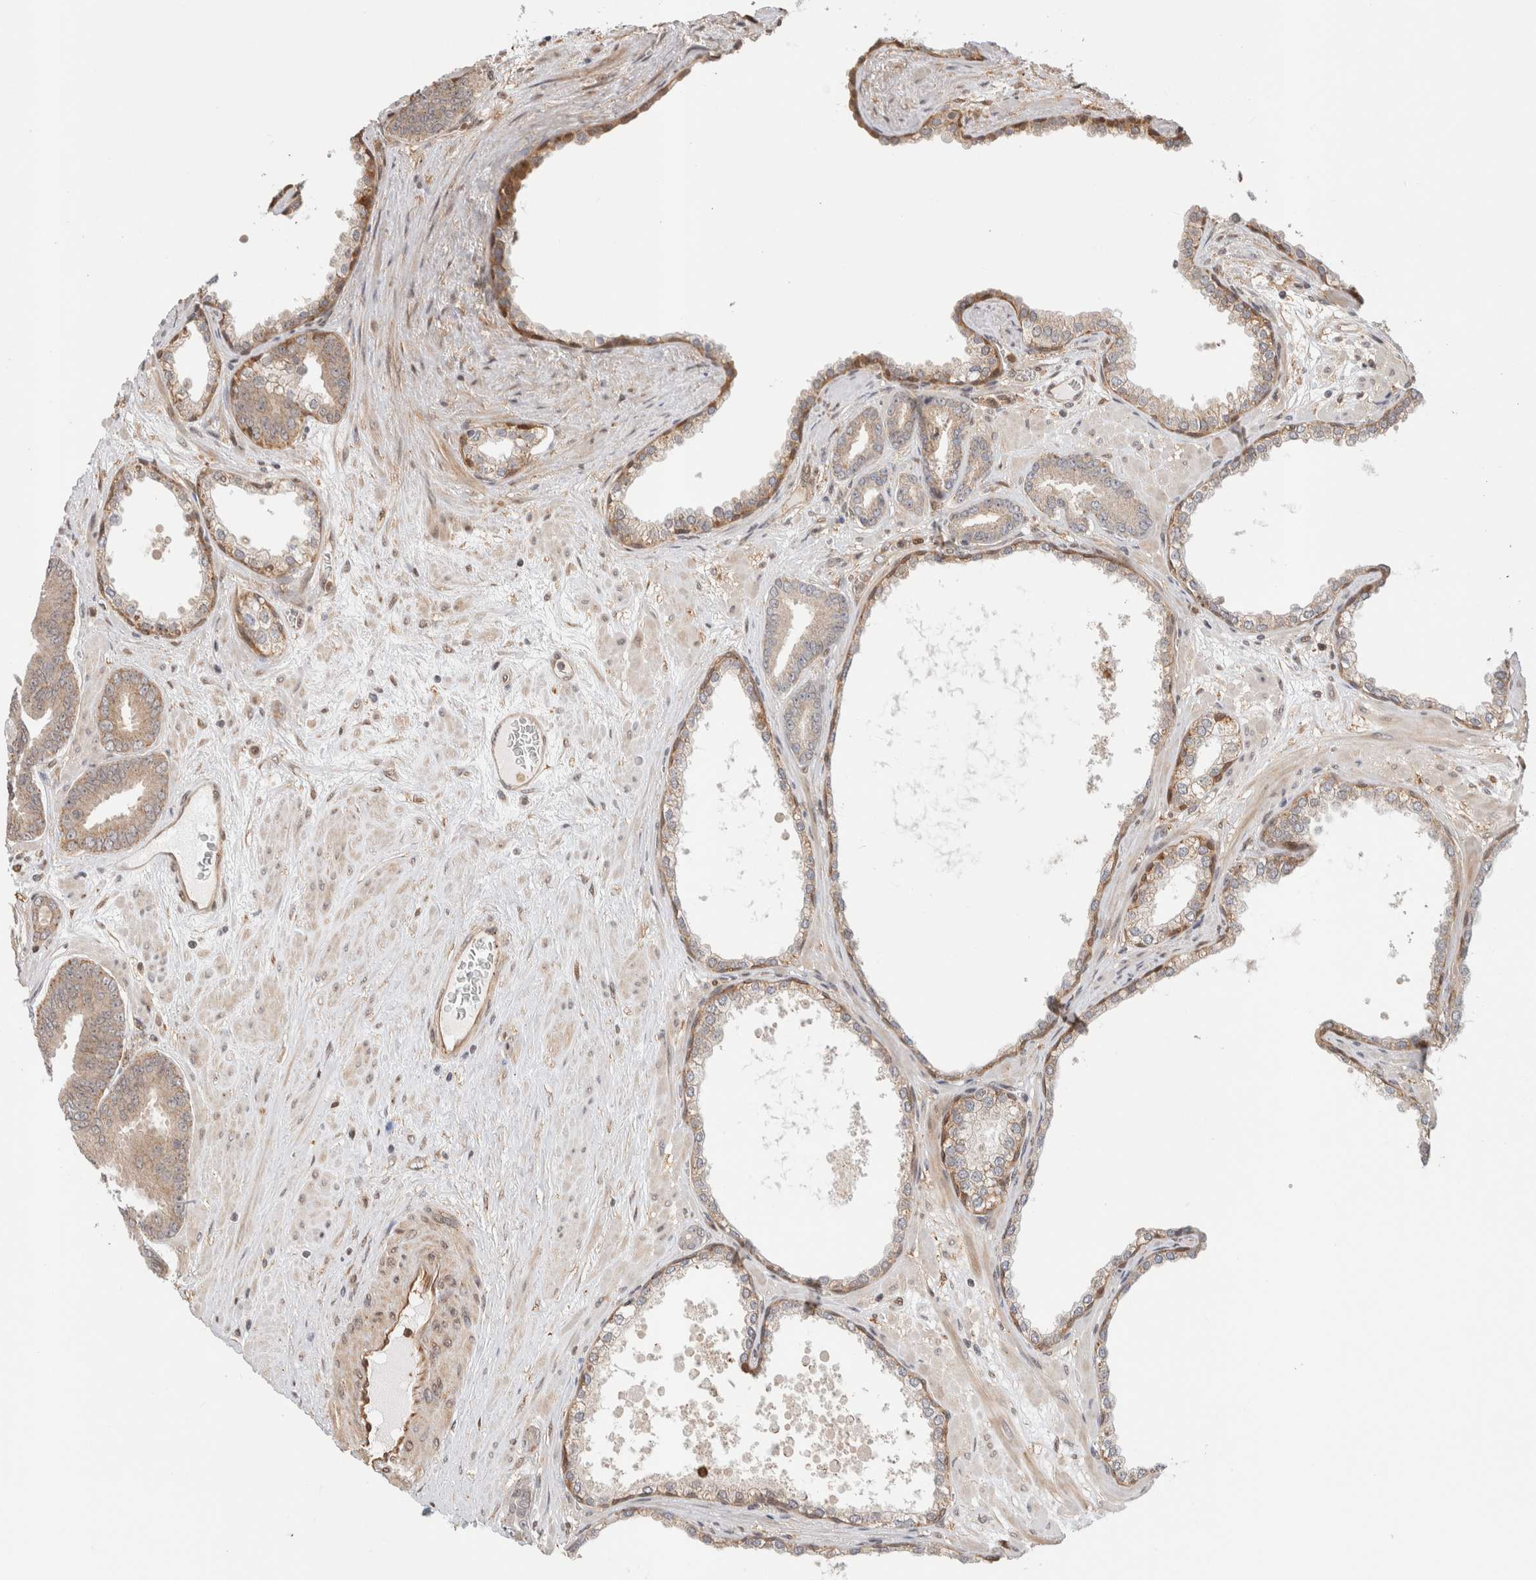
{"staining": {"intensity": "weak", "quantity": "25%-75%", "location": "cytoplasmic/membranous"}, "tissue": "prostate cancer", "cell_type": "Tumor cells", "image_type": "cancer", "snomed": [{"axis": "morphology", "description": "Adenocarcinoma, Low grade"}, {"axis": "topography", "description": "Prostate"}], "caption": "IHC of adenocarcinoma (low-grade) (prostate) shows low levels of weak cytoplasmic/membranous positivity in about 25%-75% of tumor cells.", "gene": "OTUD6B", "patient": {"sex": "male", "age": 62}}